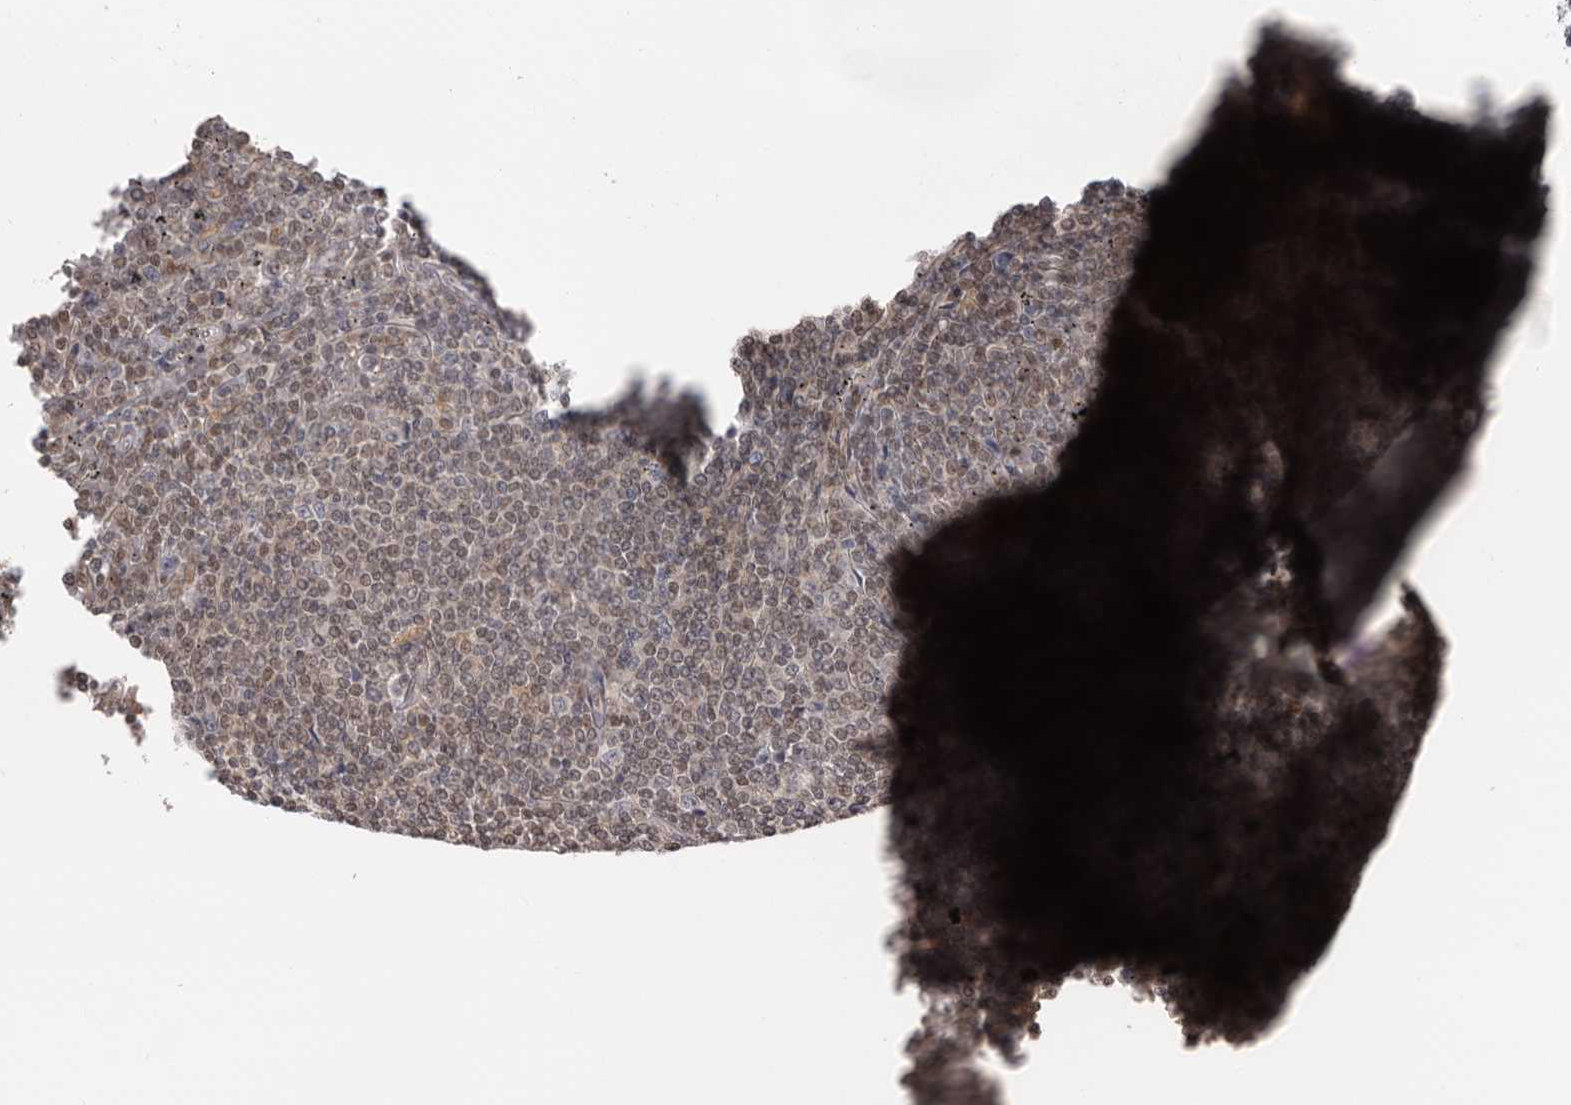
{"staining": {"intensity": "weak", "quantity": "25%-75%", "location": "nuclear"}, "tissue": "lymphoma", "cell_type": "Tumor cells", "image_type": "cancer", "snomed": [{"axis": "morphology", "description": "Malignant lymphoma, non-Hodgkin's type, Low grade"}, {"axis": "topography", "description": "Spleen"}], "caption": "Human lymphoma stained for a protein (brown) demonstrates weak nuclear positive staining in about 25%-75% of tumor cells.", "gene": "MDH1", "patient": {"sex": "female", "age": 19}}